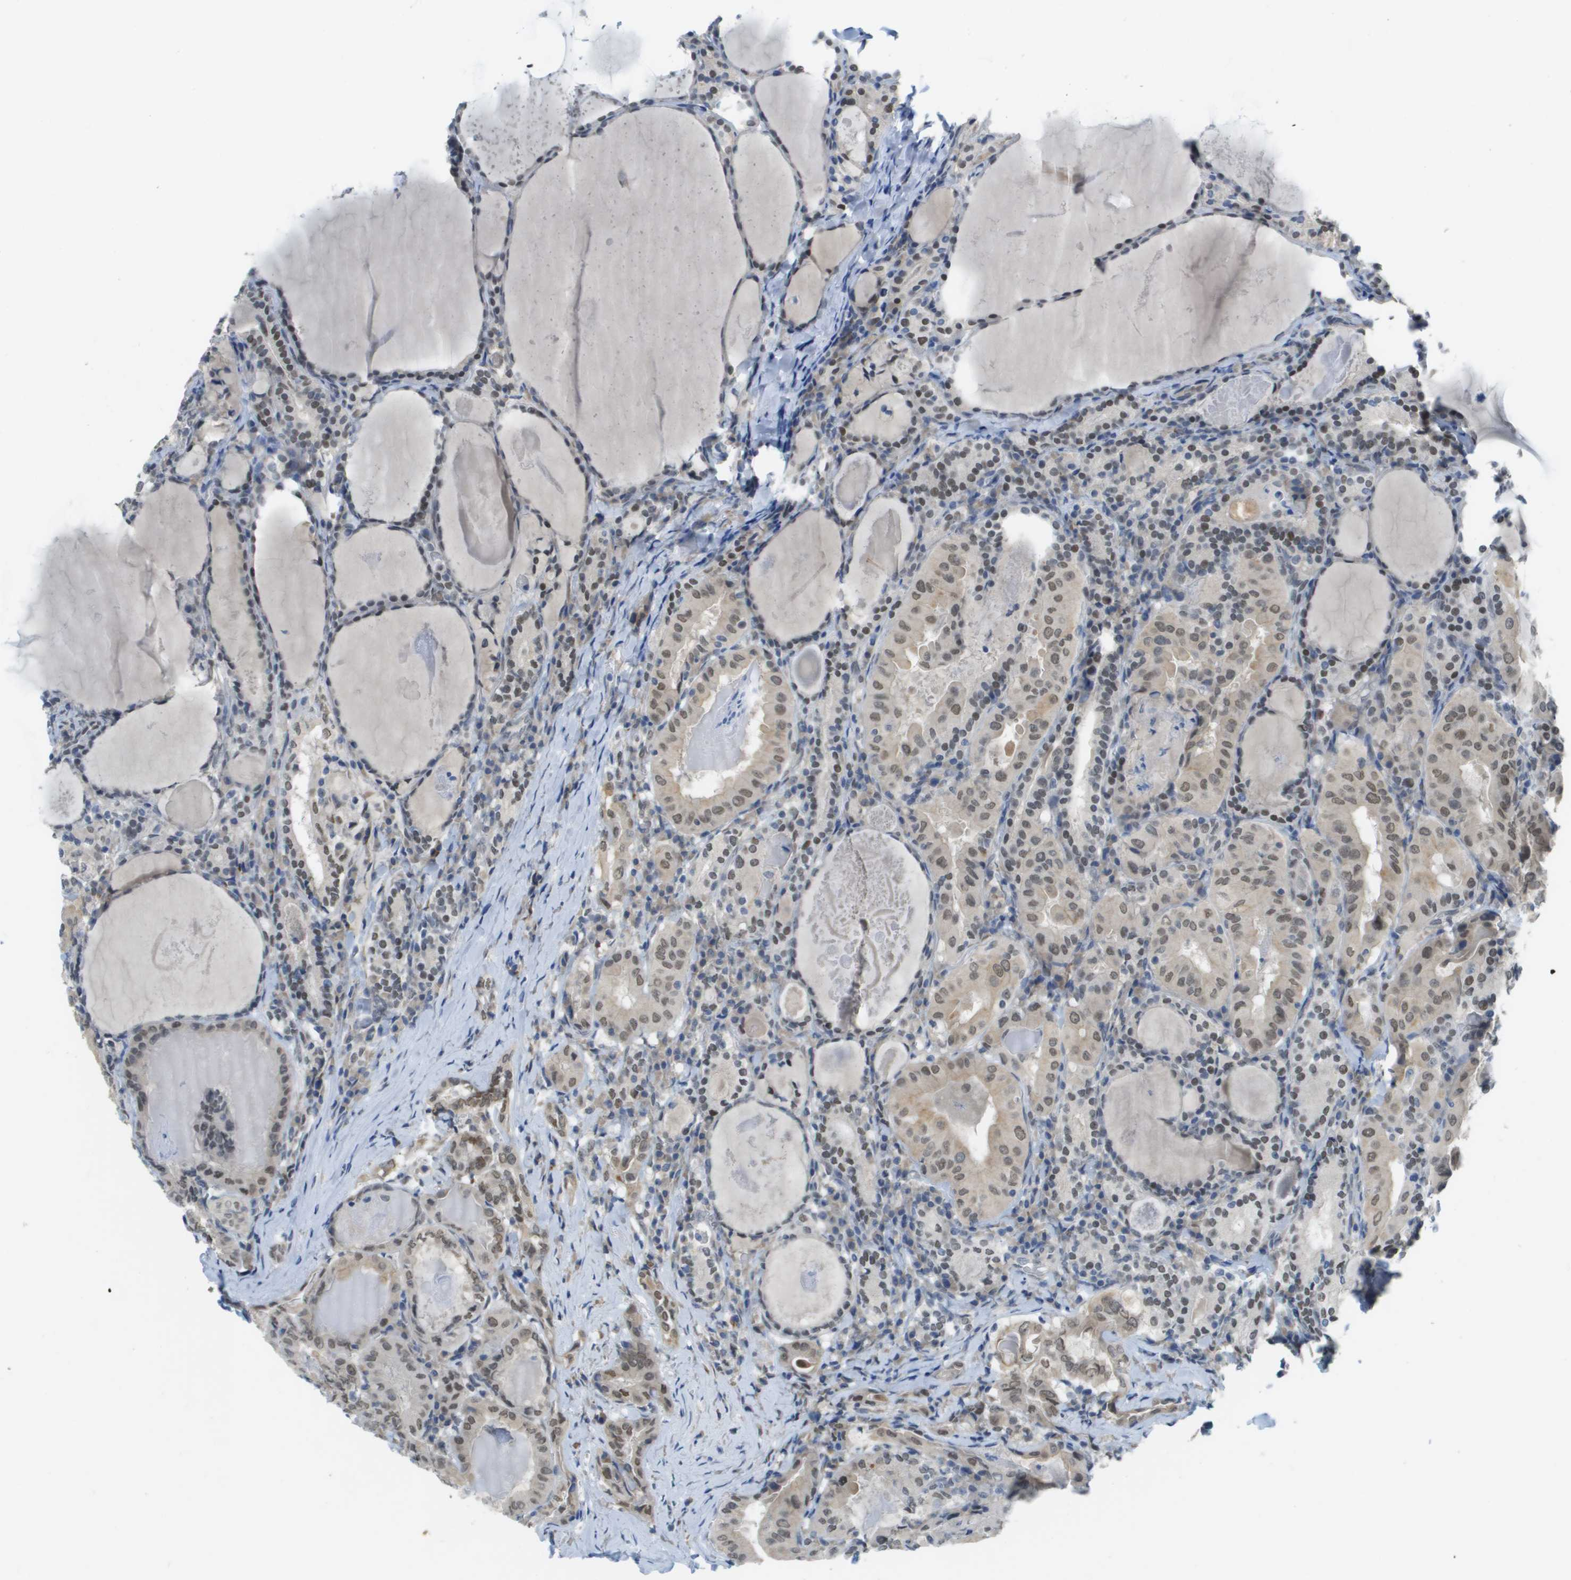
{"staining": {"intensity": "weak", "quantity": ">75%", "location": "nuclear"}, "tissue": "thyroid cancer", "cell_type": "Tumor cells", "image_type": "cancer", "snomed": [{"axis": "morphology", "description": "Papillary adenocarcinoma, NOS"}, {"axis": "topography", "description": "Thyroid gland"}], "caption": "Immunohistochemical staining of papillary adenocarcinoma (thyroid) reveals low levels of weak nuclear protein expression in about >75% of tumor cells. (IHC, brightfield microscopy, high magnification).", "gene": "ARID1B", "patient": {"sex": "female", "age": 42}}